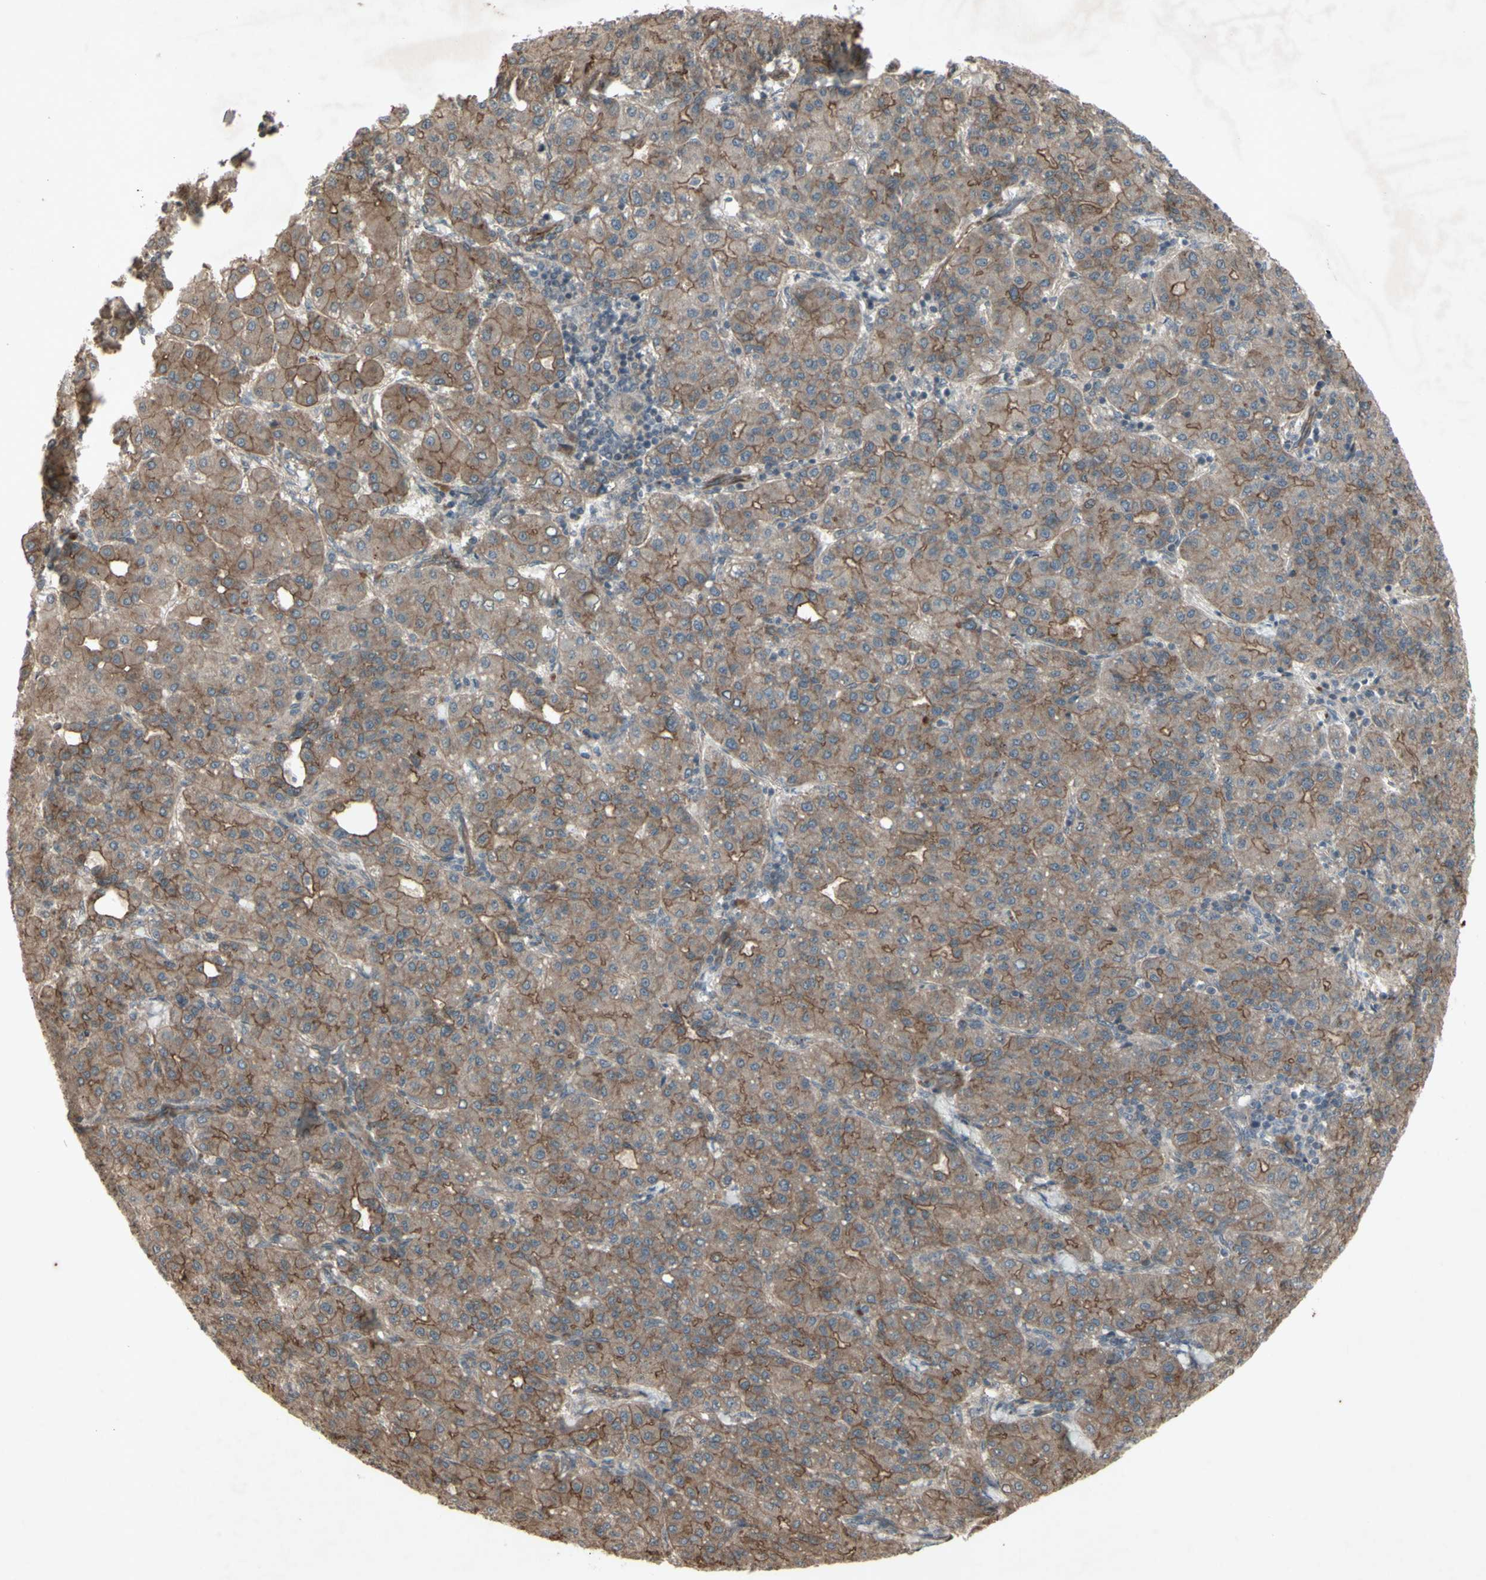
{"staining": {"intensity": "moderate", "quantity": ">75%", "location": "cytoplasmic/membranous"}, "tissue": "liver cancer", "cell_type": "Tumor cells", "image_type": "cancer", "snomed": [{"axis": "morphology", "description": "Carcinoma, Hepatocellular, NOS"}, {"axis": "topography", "description": "Liver"}], "caption": "Tumor cells reveal medium levels of moderate cytoplasmic/membranous staining in about >75% of cells in liver cancer (hepatocellular carcinoma).", "gene": "JAG1", "patient": {"sex": "male", "age": 65}}